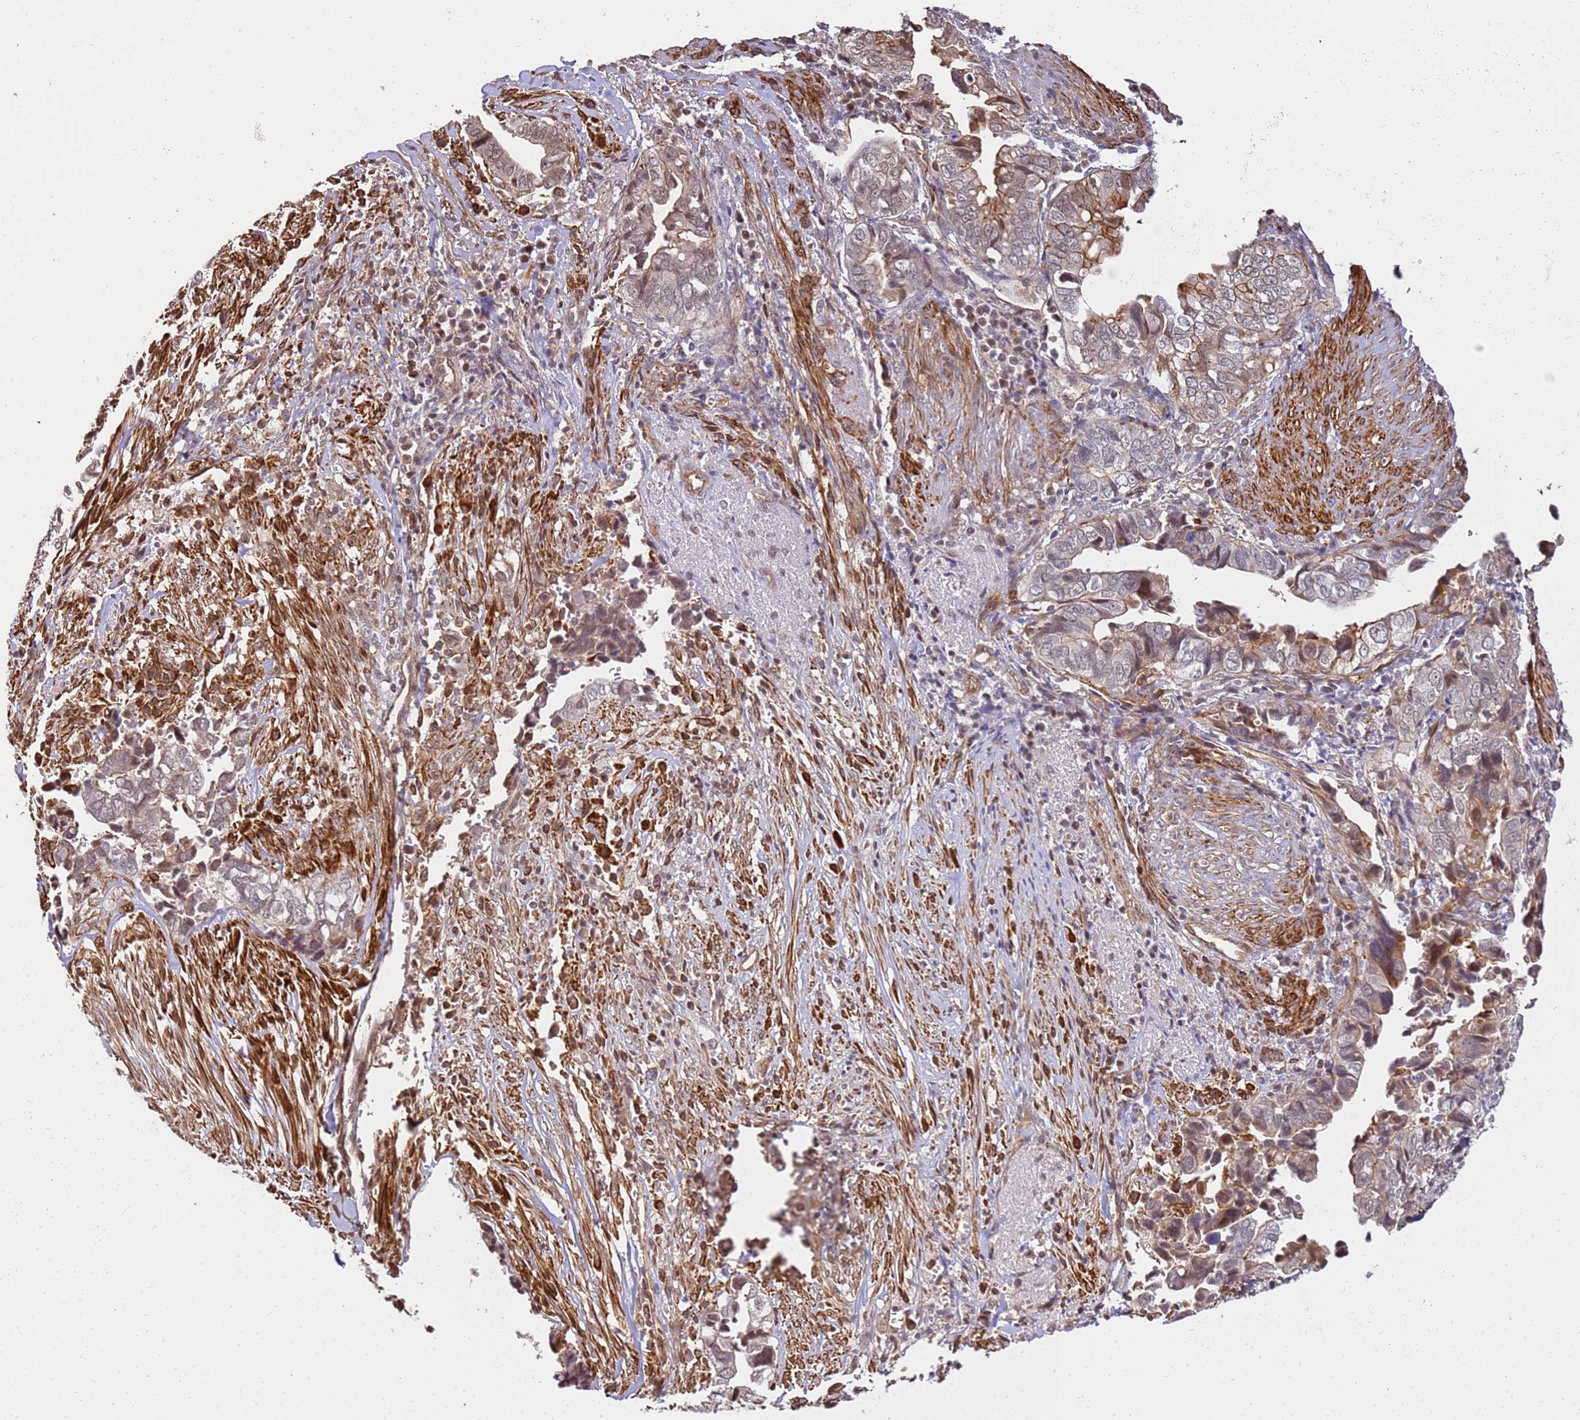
{"staining": {"intensity": "weak", "quantity": "25%-75%", "location": "nuclear"}, "tissue": "liver cancer", "cell_type": "Tumor cells", "image_type": "cancer", "snomed": [{"axis": "morphology", "description": "Cholangiocarcinoma"}, {"axis": "topography", "description": "Liver"}], "caption": "Liver cholangiocarcinoma tissue reveals weak nuclear expression in approximately 25%-75% of tumor cells, visualized by immunohistochemistry. The protein is stained brown, and the nuclei are stained in blue (DAB IHC with brightfield microscopy, high magnification).", "gene": "ST18", "patient": {"sex": "female", "age": 79}}